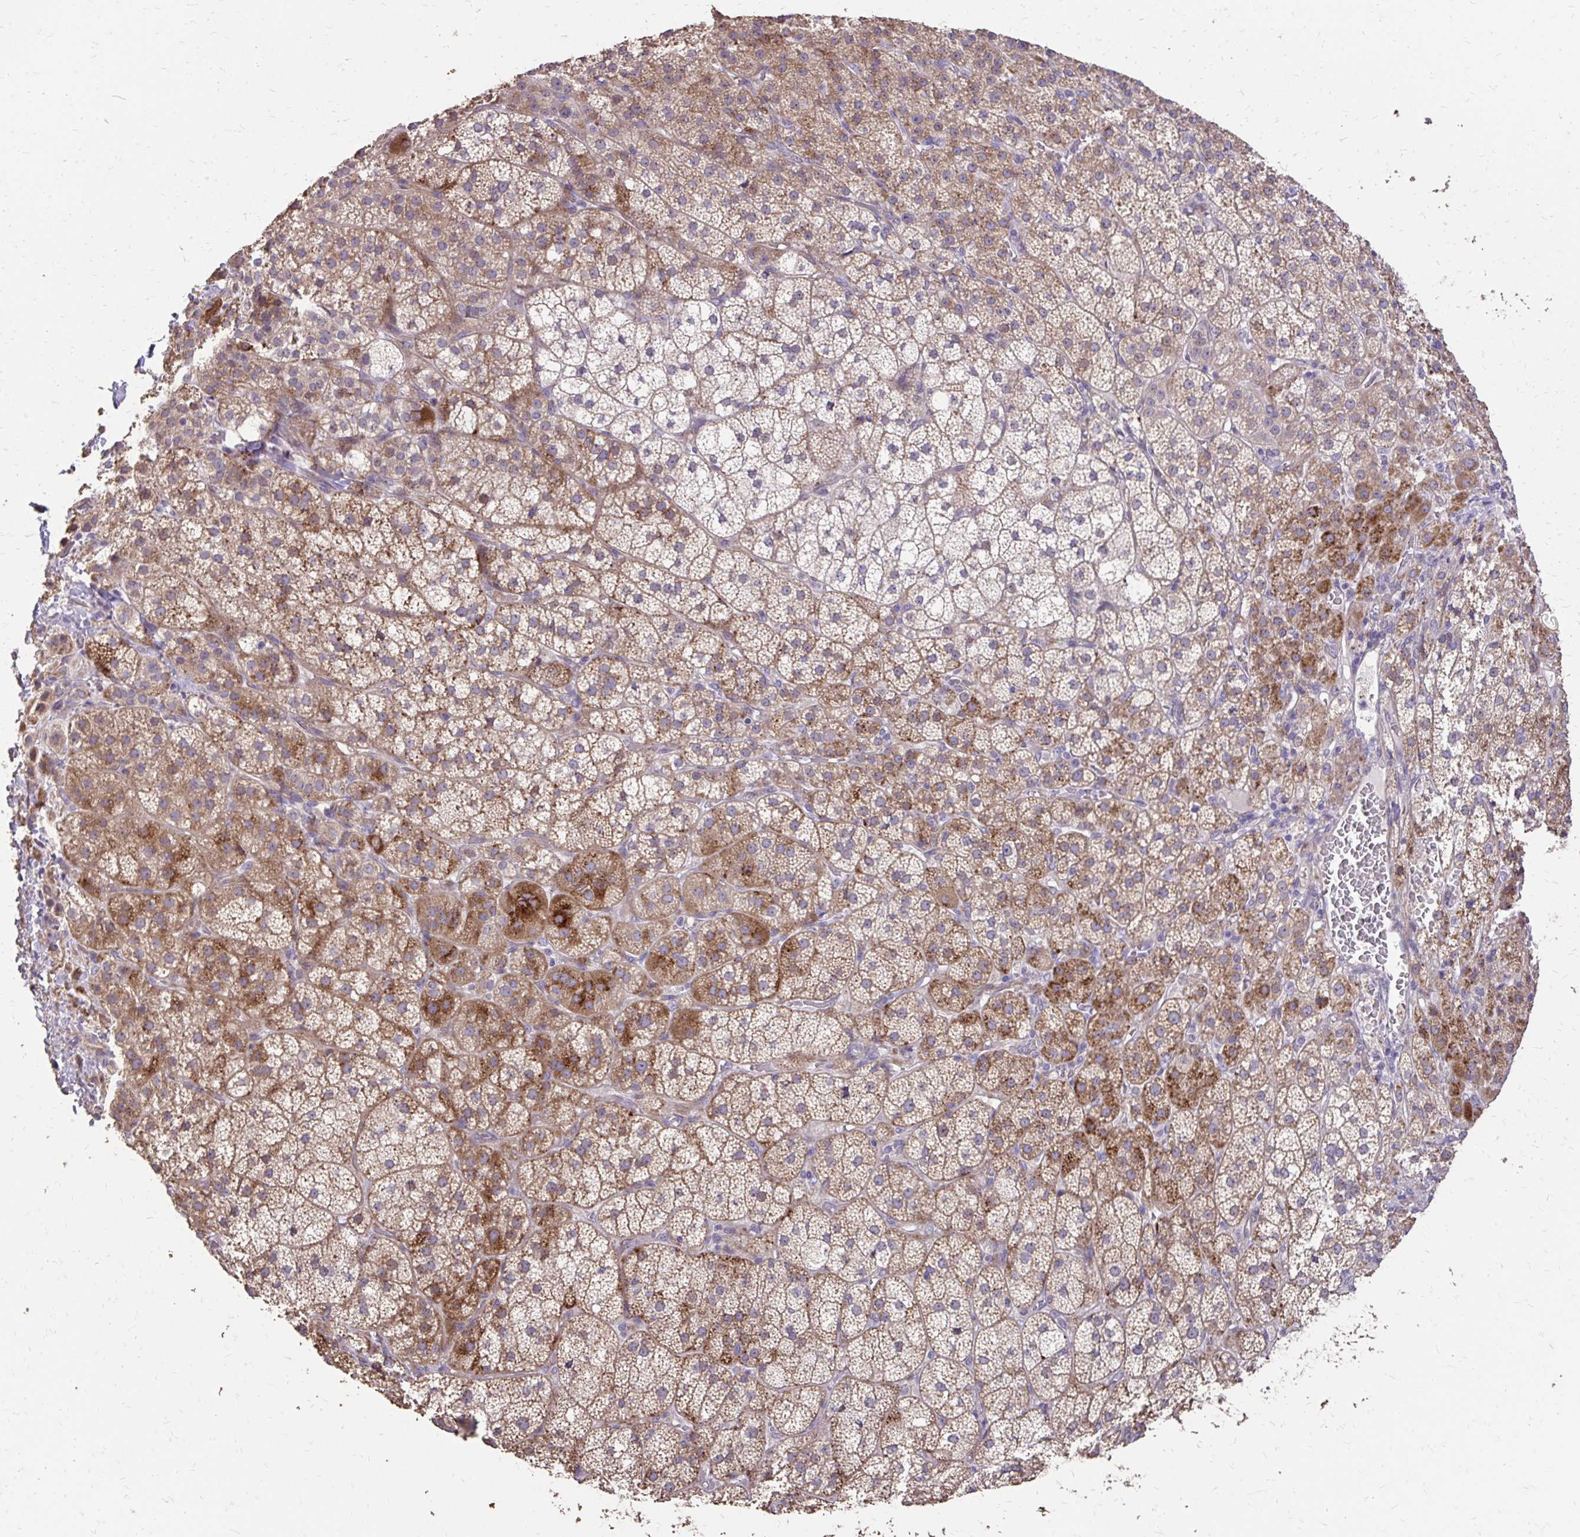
{"staining": {"intensity": "strong", "quantity": ">75%", "location": "cytoplasmic/membranous"}, "tissue": "adrenal gland", "cell_type": "Glandular cells", "image_type": "normal", "snomed": [{"axis": "morphology", "description": "Normal tissue, NOS"}, {"axis": "topography", "description": "Adrenal gland"}], "caption": "Immunohistochemistry (IHC) staining of unremarkable adrenal gland, which displays high levels of strong cytoplasmic/membranous positivity in about >75% of glandular cells indicating strong cytoplasmic/membranous protein expression. The staining was performed using DAB (brown) for protein detection and nuclei were counterstained in hematoxylin (blue).", "gene": "MYORG", "patient": {"sex": "female", "age": 60}}